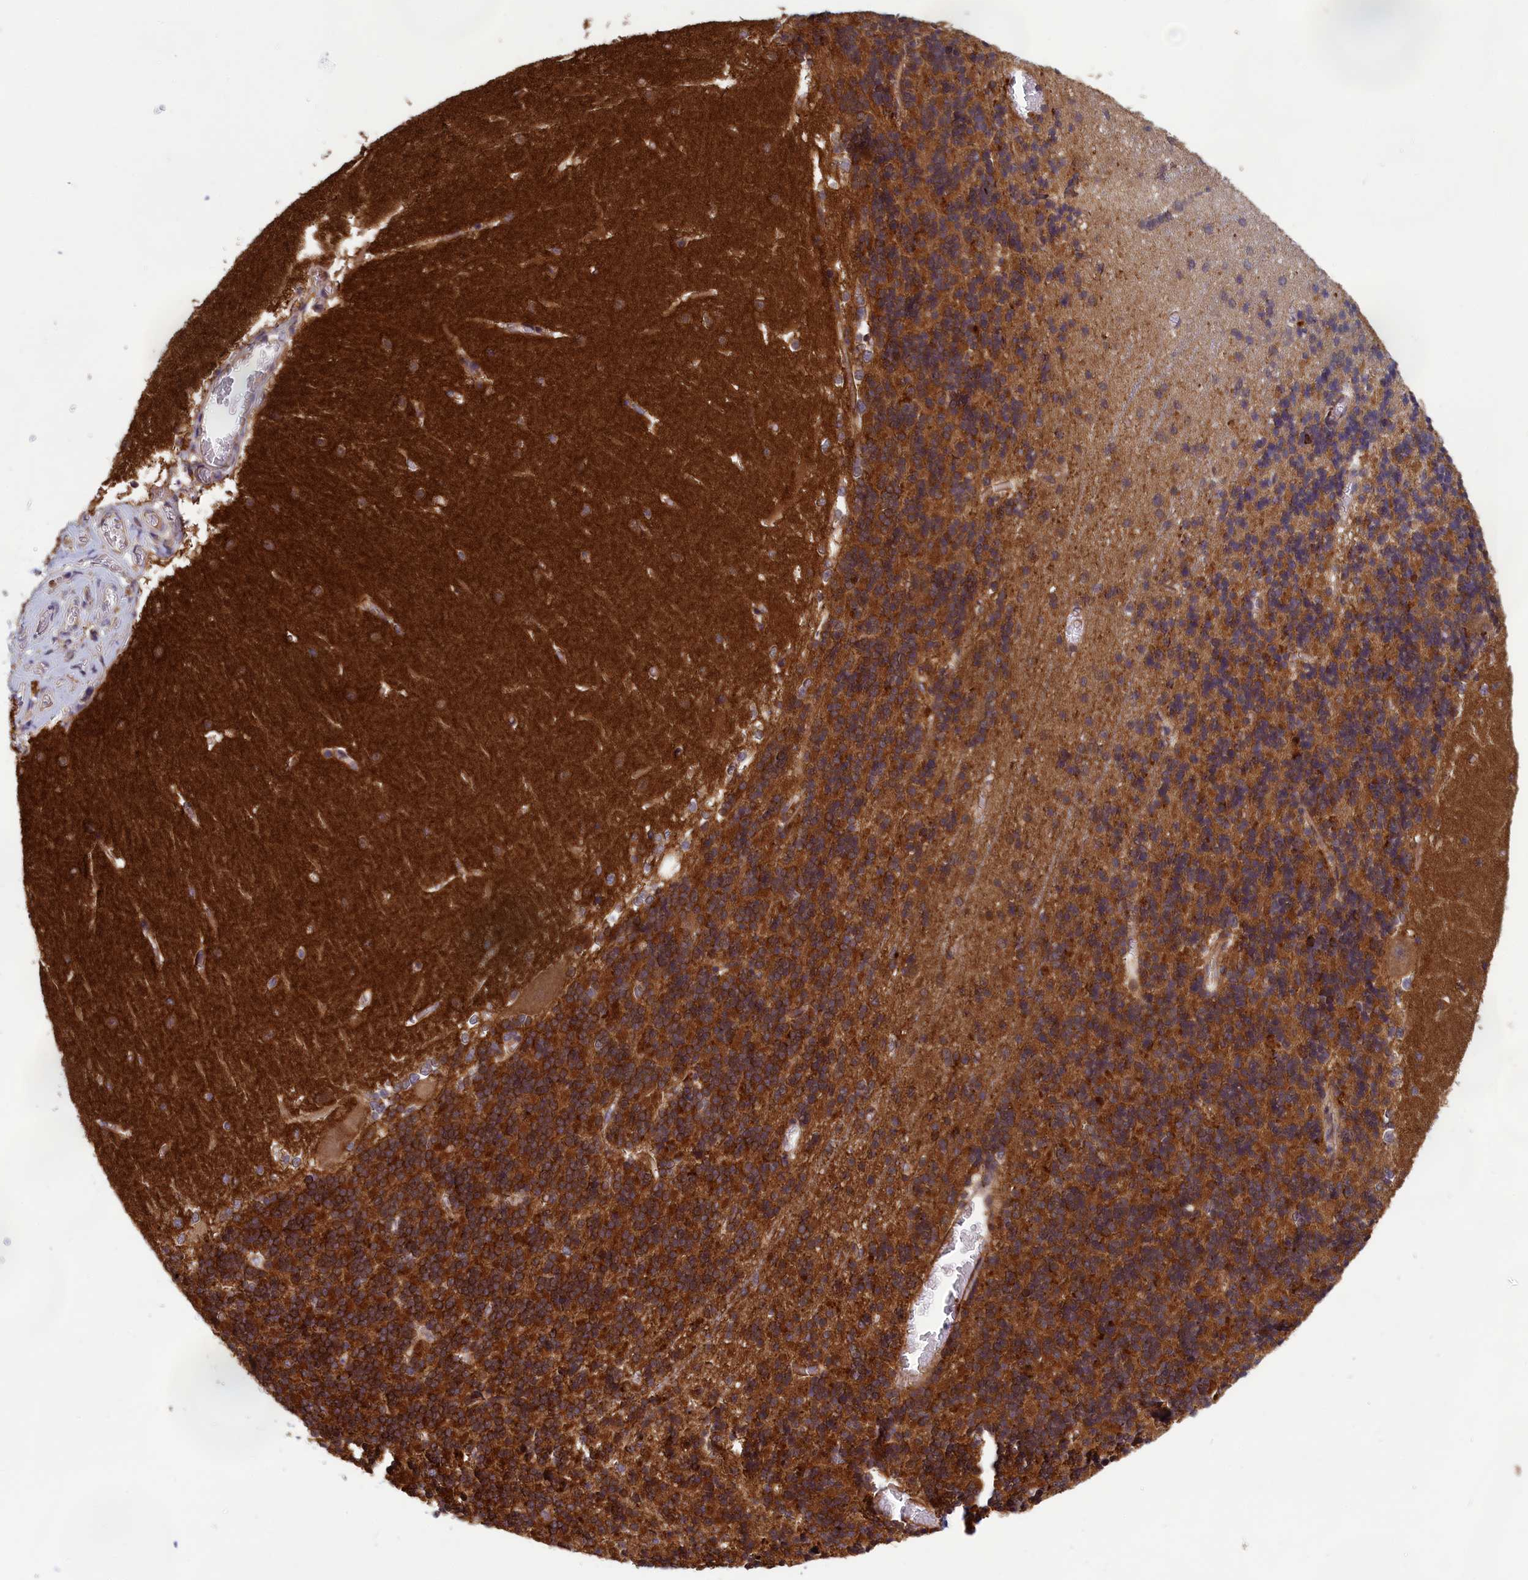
{"staining": {"intensity": "moderate", "quantity": ">75%", "location": "cytoplasmic/membranous,nuclear"}, "tissue": "cerebellum", "cell_type": "Cells in granular layer", "image_type": "normal", "snomed": [{"axis": "morphology", "description": "Normal tissue, NOS"}, {"axis": "topography", "description": "Cerebellum"}], "caption": "Protein positivity by immunohistochemistry (IHC) displays moderate cytoplasmic/membranous,nuclear expression in about >75% of cells in granular layer in normal cerebellum.", "gene": "HECA", "patient": {"sex": "male", "age": 37}}